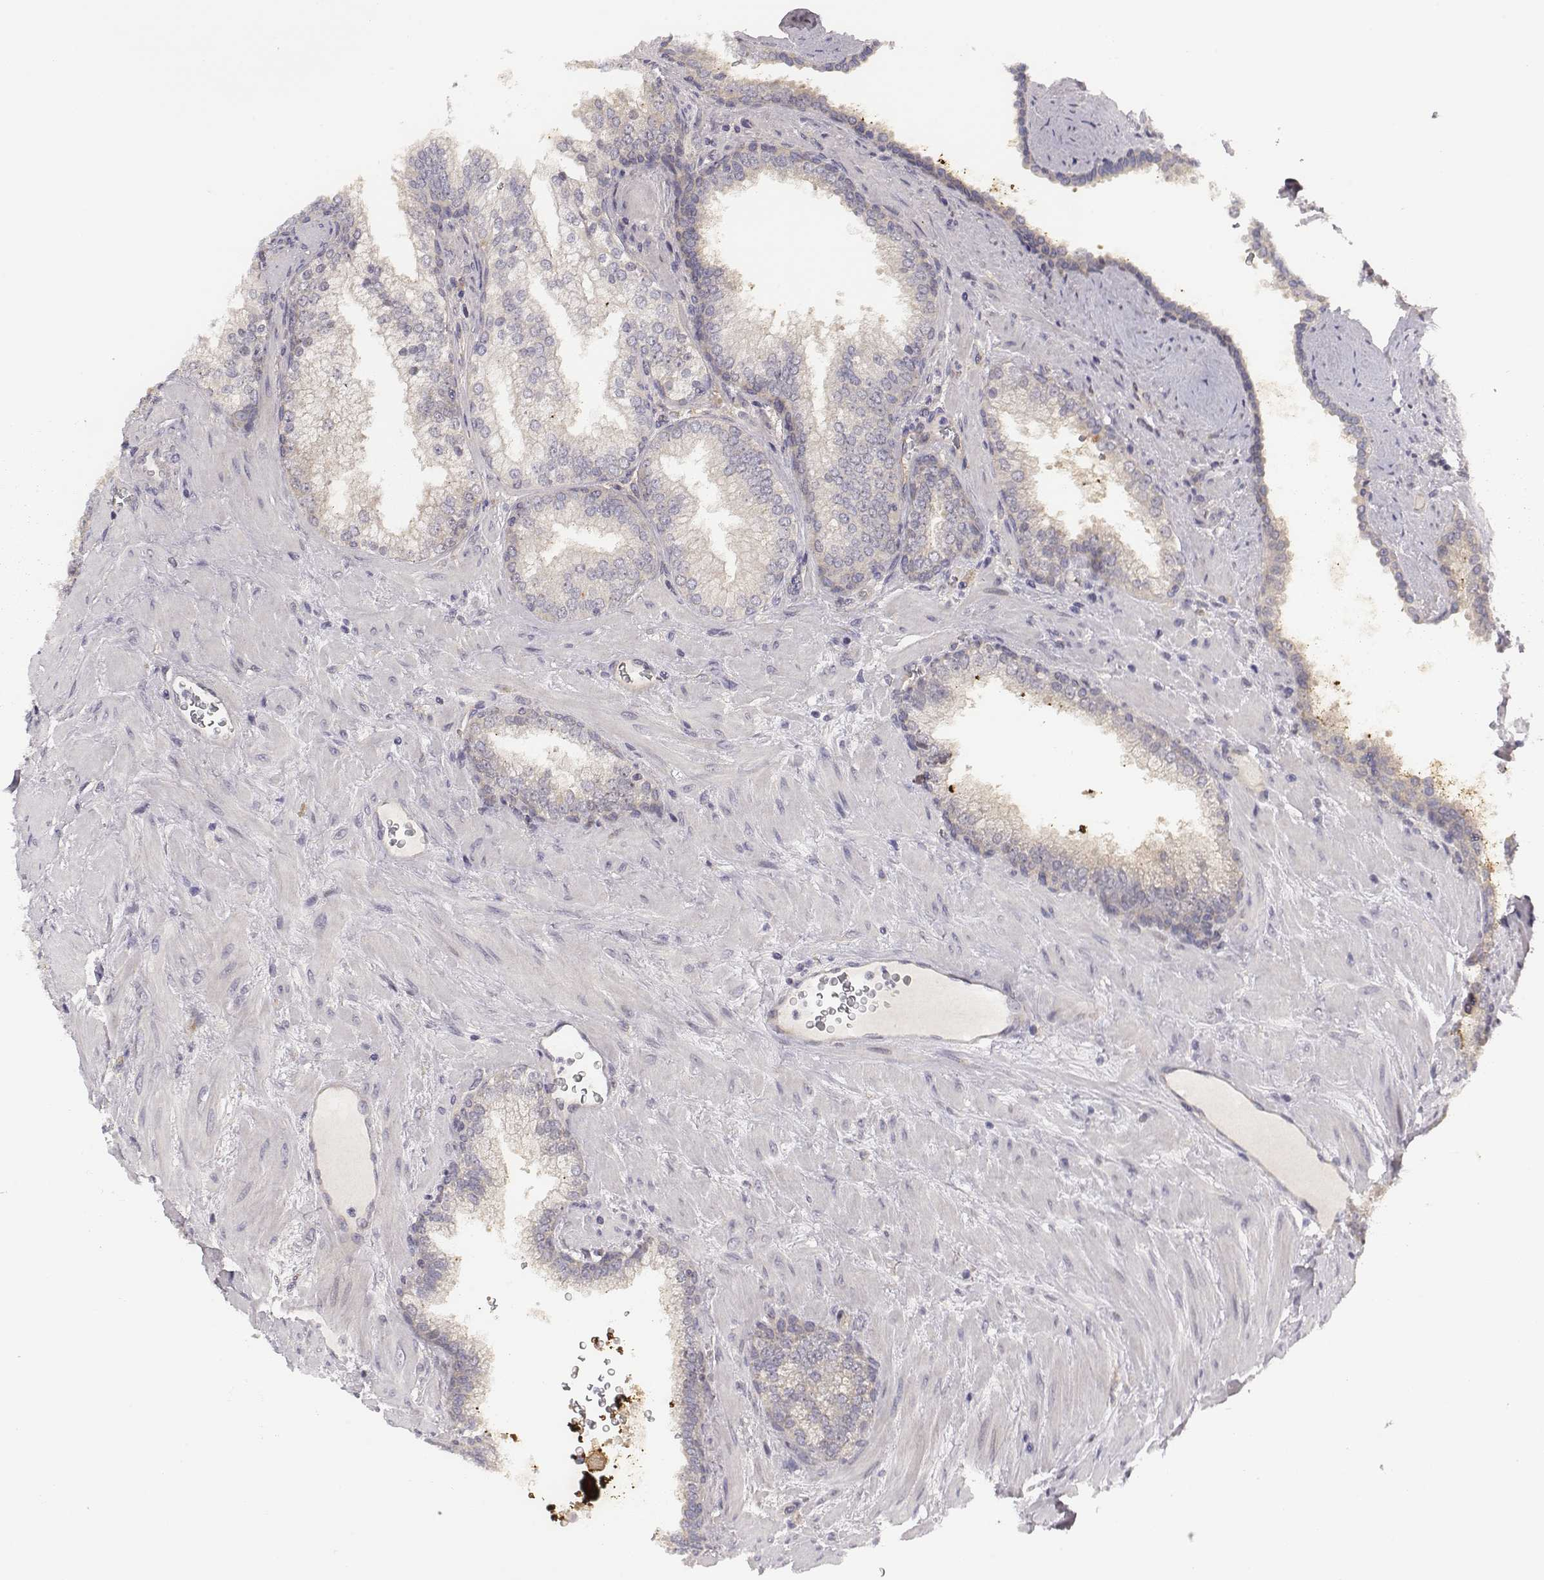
{"staining": {"intensity": "negative", "quantity": "none", "location": "none"}, "tissue": "prostate cancer", "cell_type": "Tumor cells", "image_type": "cancer", "snomed": [{"axis": "morphology", "description": "Adenocarcinoma, NOS"}, {"axis": "topography", "description": "Prostate"}], "caption": "Protein analysis of prostate cancer displays no significant positivity in tumor cells.", "gene": "SMURF2", "patient": {"sex": "male", "age": 67}}